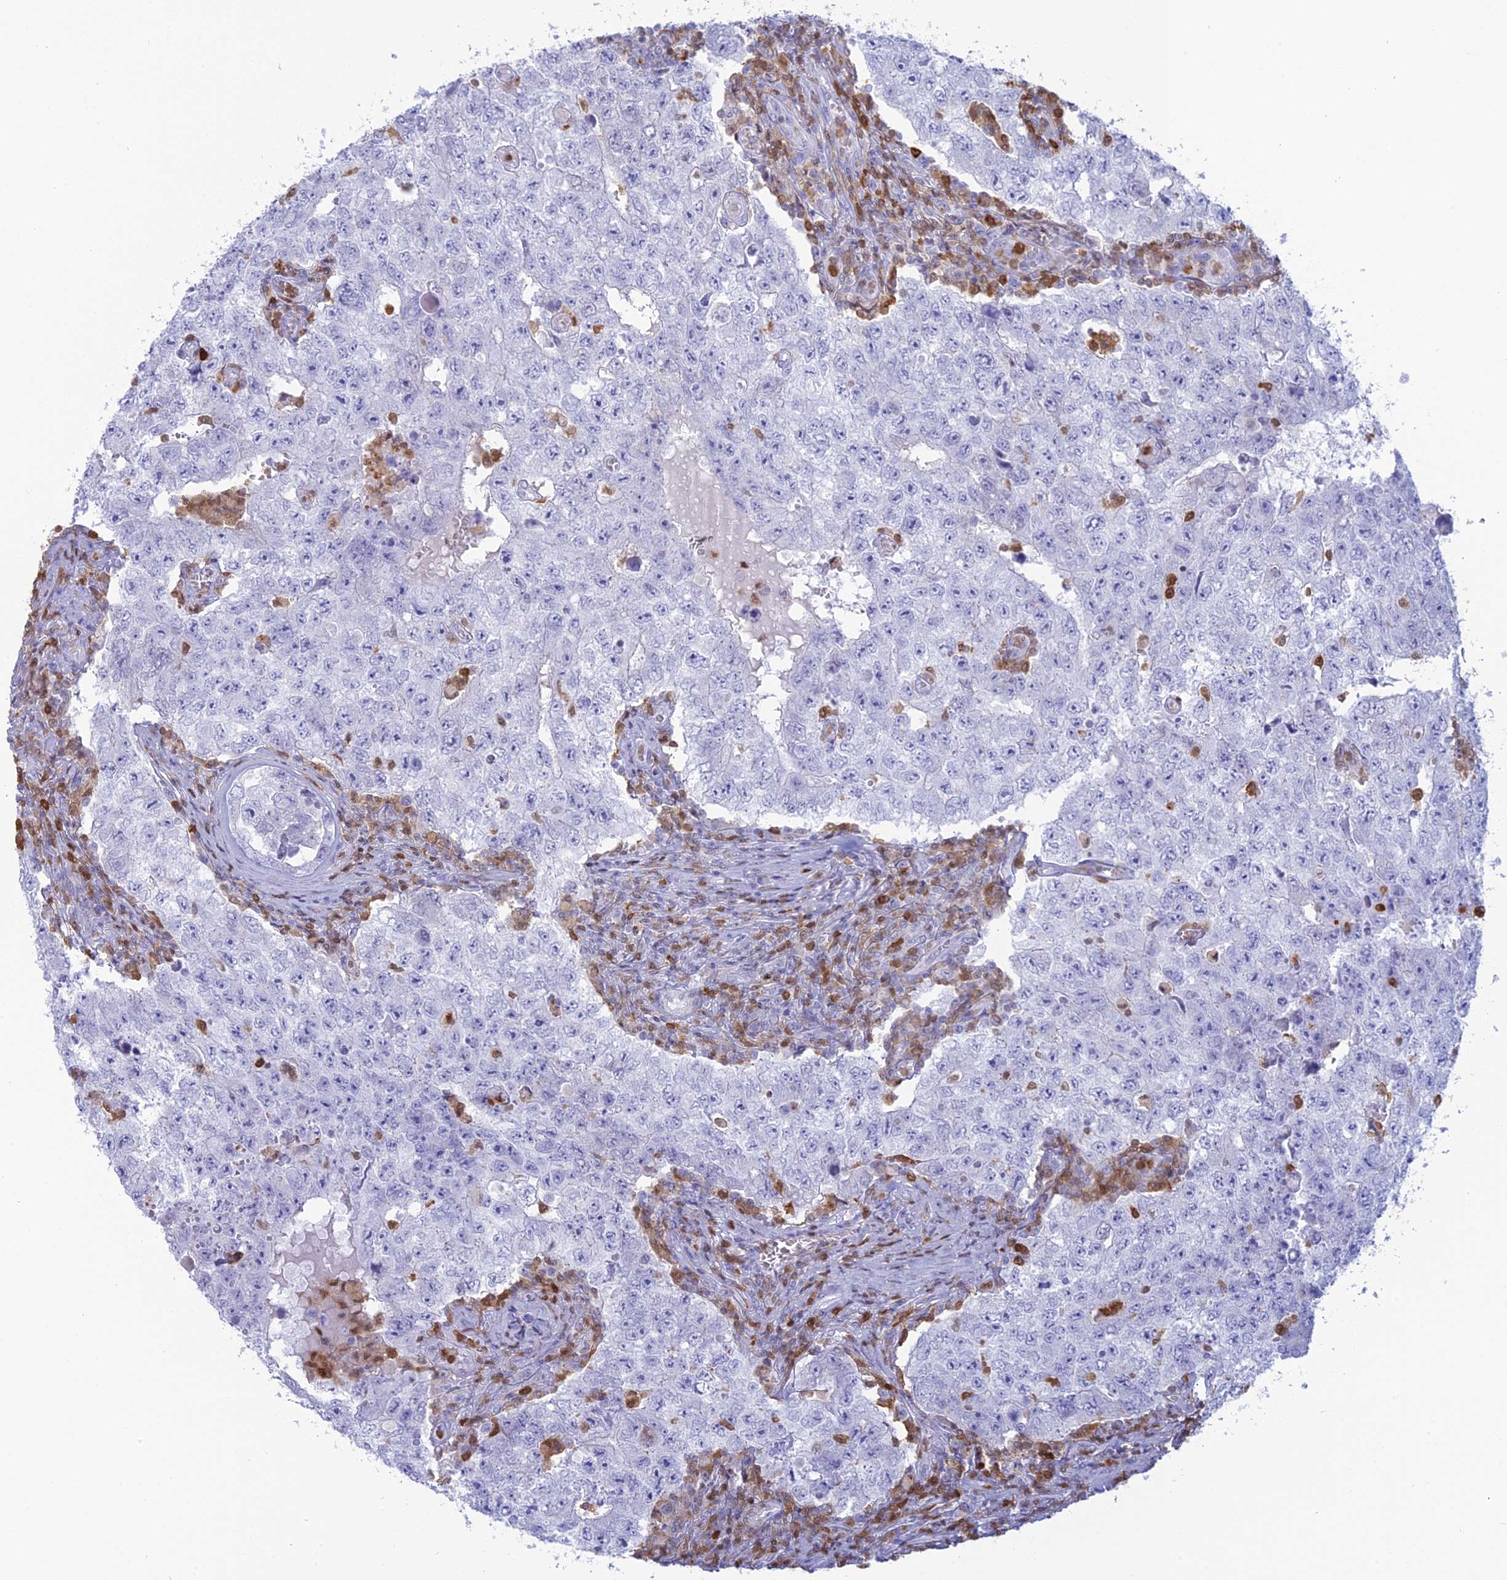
{"staining": {"intensity": "negative", "quantity": "none", "location": "none"}, "tissue": "testis cancer", "cell_type": "Tumor cells", "image_type": "cancer", "snomed": [{"axis": "morphology", "description": "Carcinoma, Embryonal, NOS"}, {"axis": "topography", "description": "Testis"}], "caption": "Embryonal carcinoma (testis) was stained to show a protein in brown. There is no significant positivity in tumor cells. The staining is performed using DAB (3,3'-diaminobenzidine) brown chromogen with nuclei counter-stained in using hematoxylin.", "gene": "PGBD4", "patient": {"sex": "male", "age": 17}}